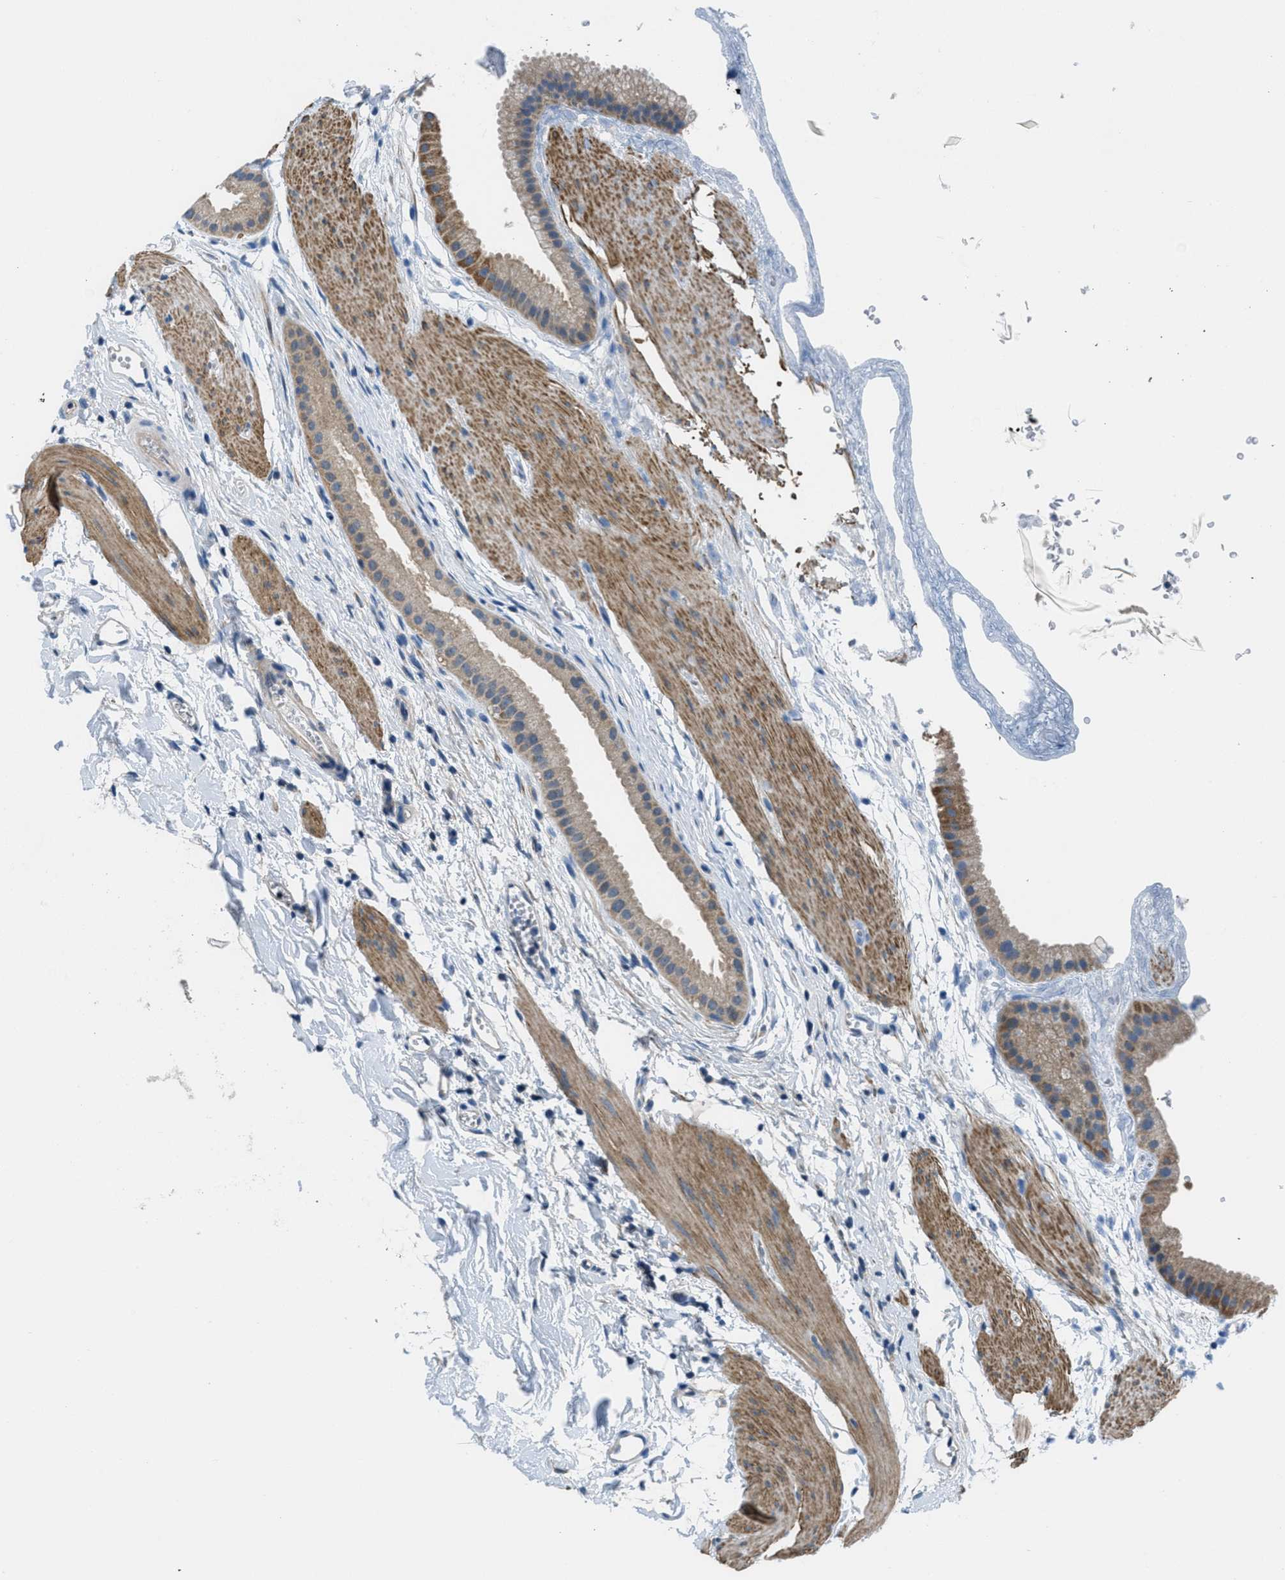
{"staining": {"intensity": "moderate", "quantity": "25%-75%", "location": "cytoplasmic/membranous"}, "tissue": "gallbladder", "cell_type": "Glandular cells", "image_type": "normal", "snomed": [{"axis": "morphology", "description": "Normal tissue, NOS"}, {"axis": "topography", "description": "Gallbladder"}], "caption": "Normal gallbladder was stained to show a protein in brown. There is medium levels of moderate cytoplasmic/membranous expression in about 25%-75% of glandular cells. The staining was performed using DAB (3,3'-diaminobenzidine) to visualize the protein expression in brown, while the nuclei were stained in blue with hematoxylin (Magnification: 20x).", "gene": "PIP5K1C", "patient": {"sex": "female", "age": 64}}